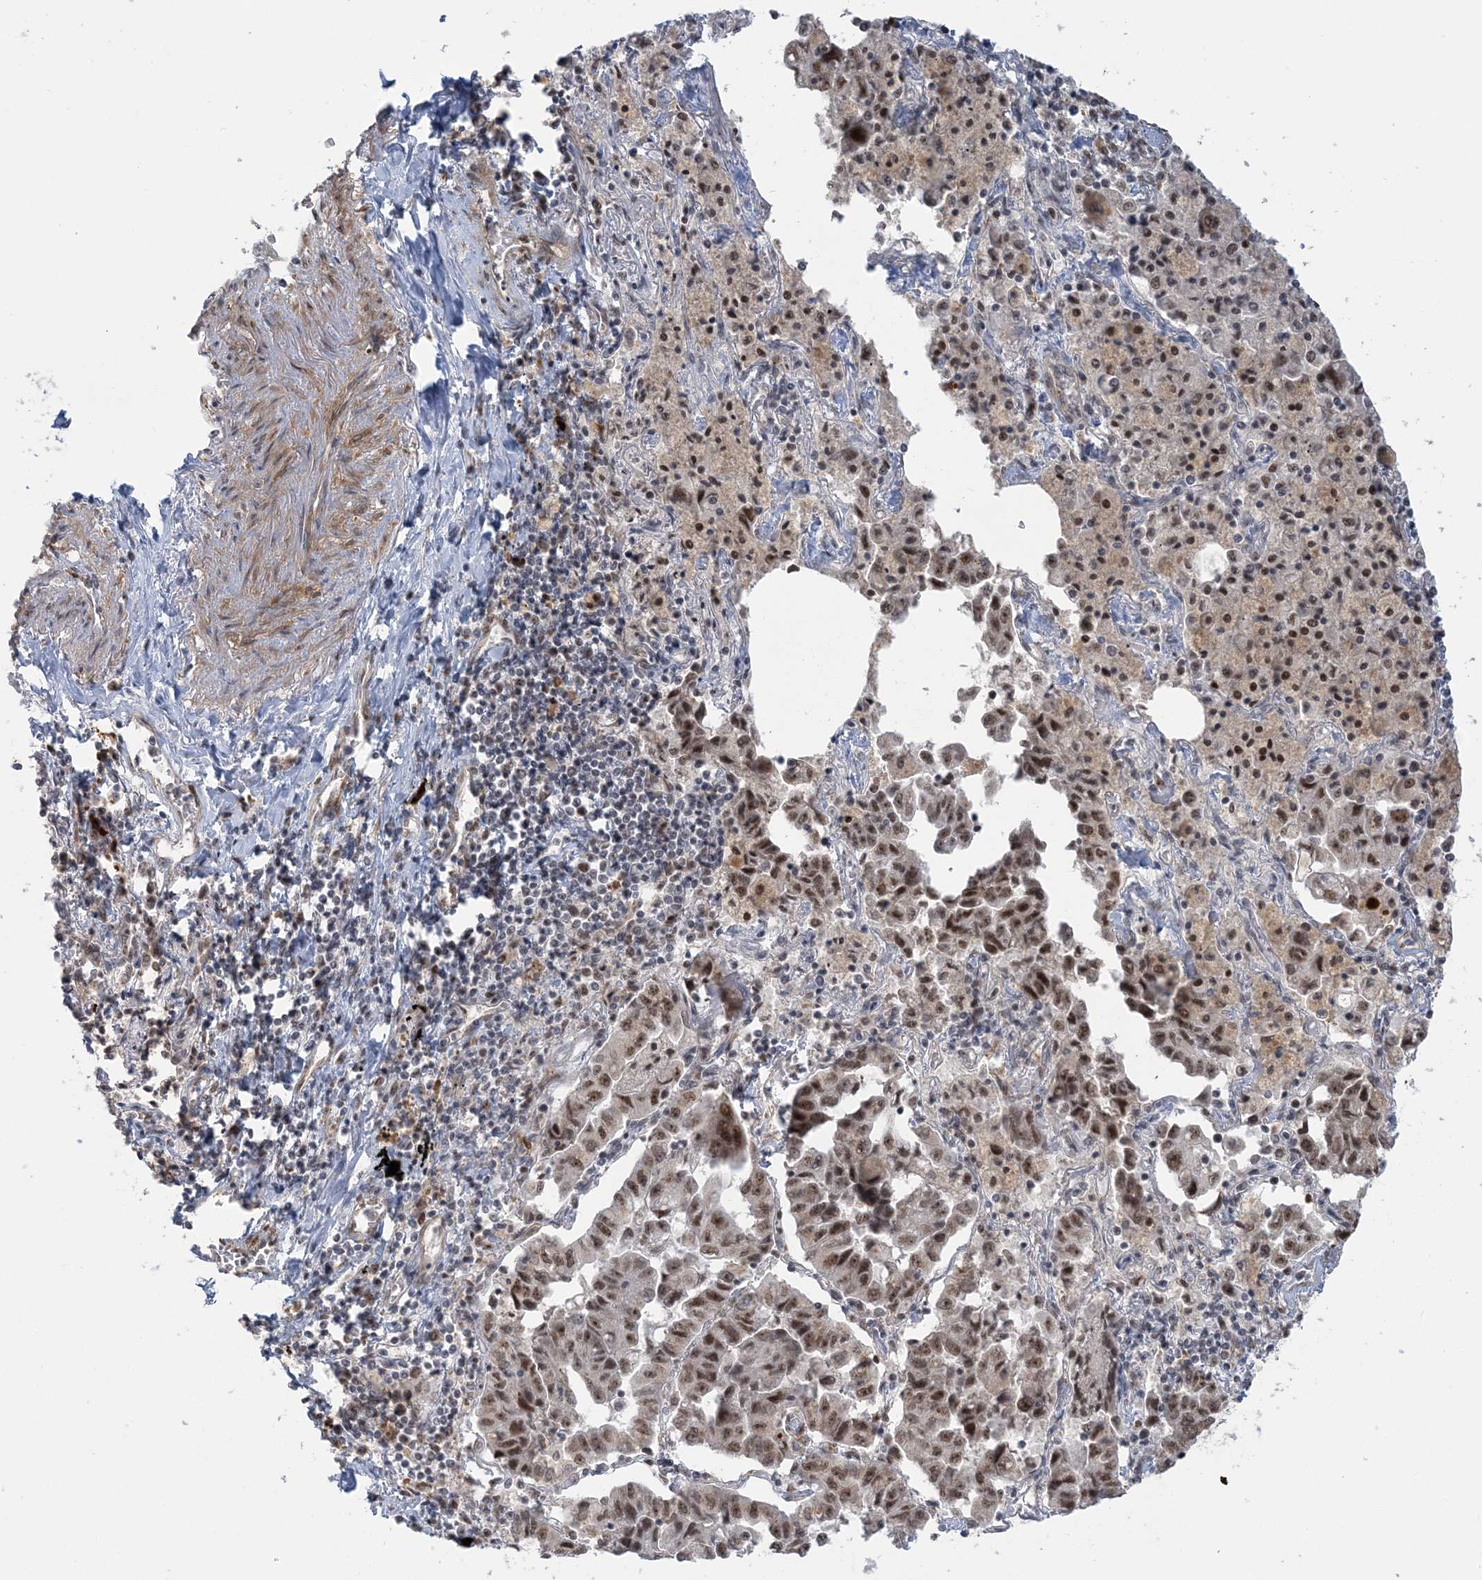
{"staining": {"intensity": "moderate", "quantity": ">75%", "location": "nuclear"}, "tissue": "lung cancer", "cell_type": "Tumor cells", "image_type": "cancer", "snomed": [{"axis": "morphology", "description": "Adenocarcinoma, NOS"}, {"axis": "topography", "description": "Lung"}], "caption": "The histopathology image shows staining of lung cancer (adenocarcinoma), revealing moderate nuclear protein expression (brown color) within tumor cells.", "gene": "PLRG1", "patient": {"sex": "female", "age": 51}}